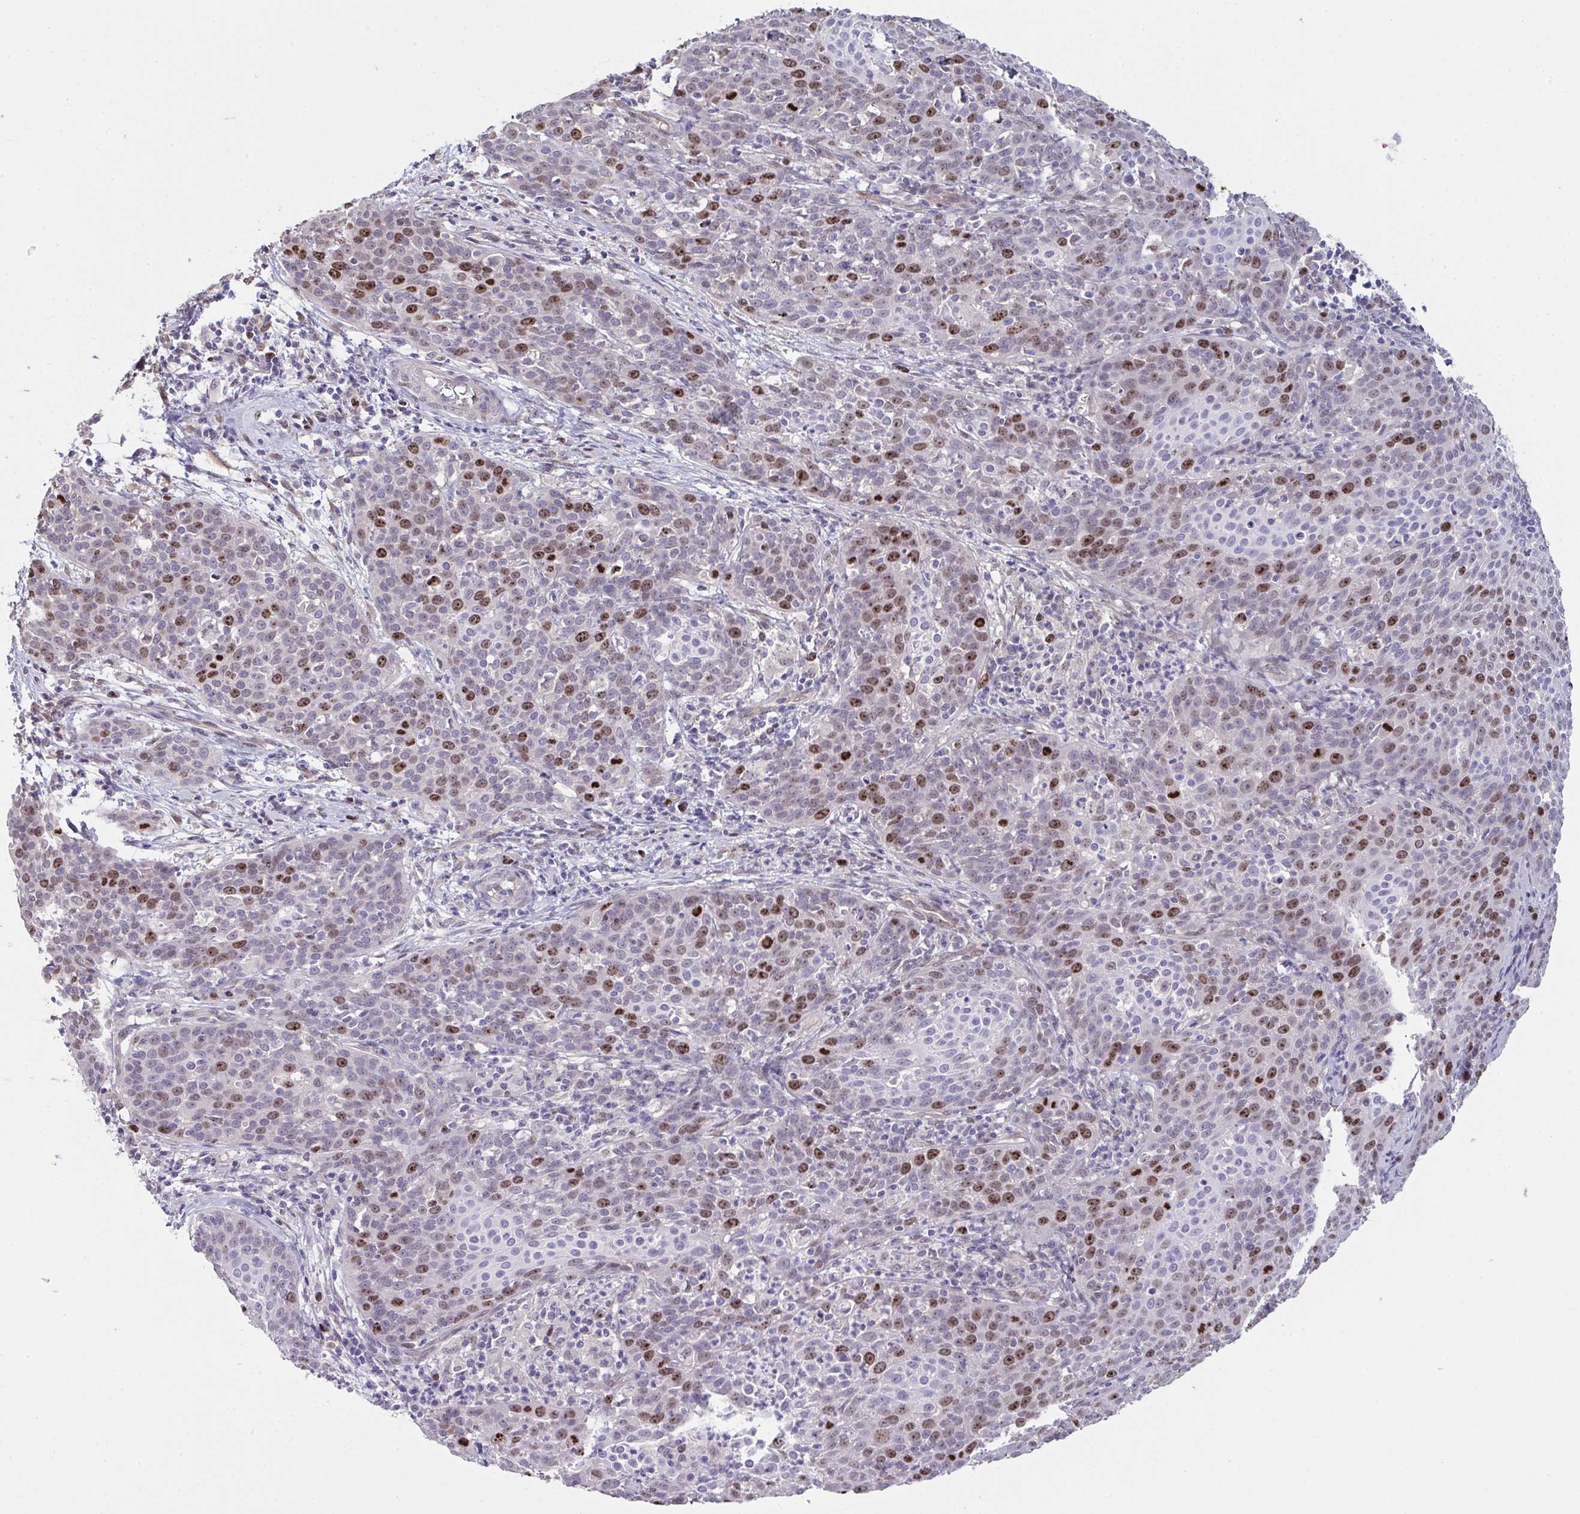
{"staining": {"intensity": "moderate", "quantity": "25%-75%", "location": "nuclear"}, "tissue": "cervical cancer", "cell_type": "Tumor cells", "image_type": "cancer", "snomed": [{"axis": "morphology", "description": "Squamous cell carcinoma, NOS"}, {"axis": "topography", "description": "Cervix"}], "caption": "The histopathology image displays a brown stain indicating the presence of a protein in the nuclear of tumor cells in squamous cell carcinoma (cervical).", "gene": "SETD7", "patient": {"sex": "female", "age": 38}}